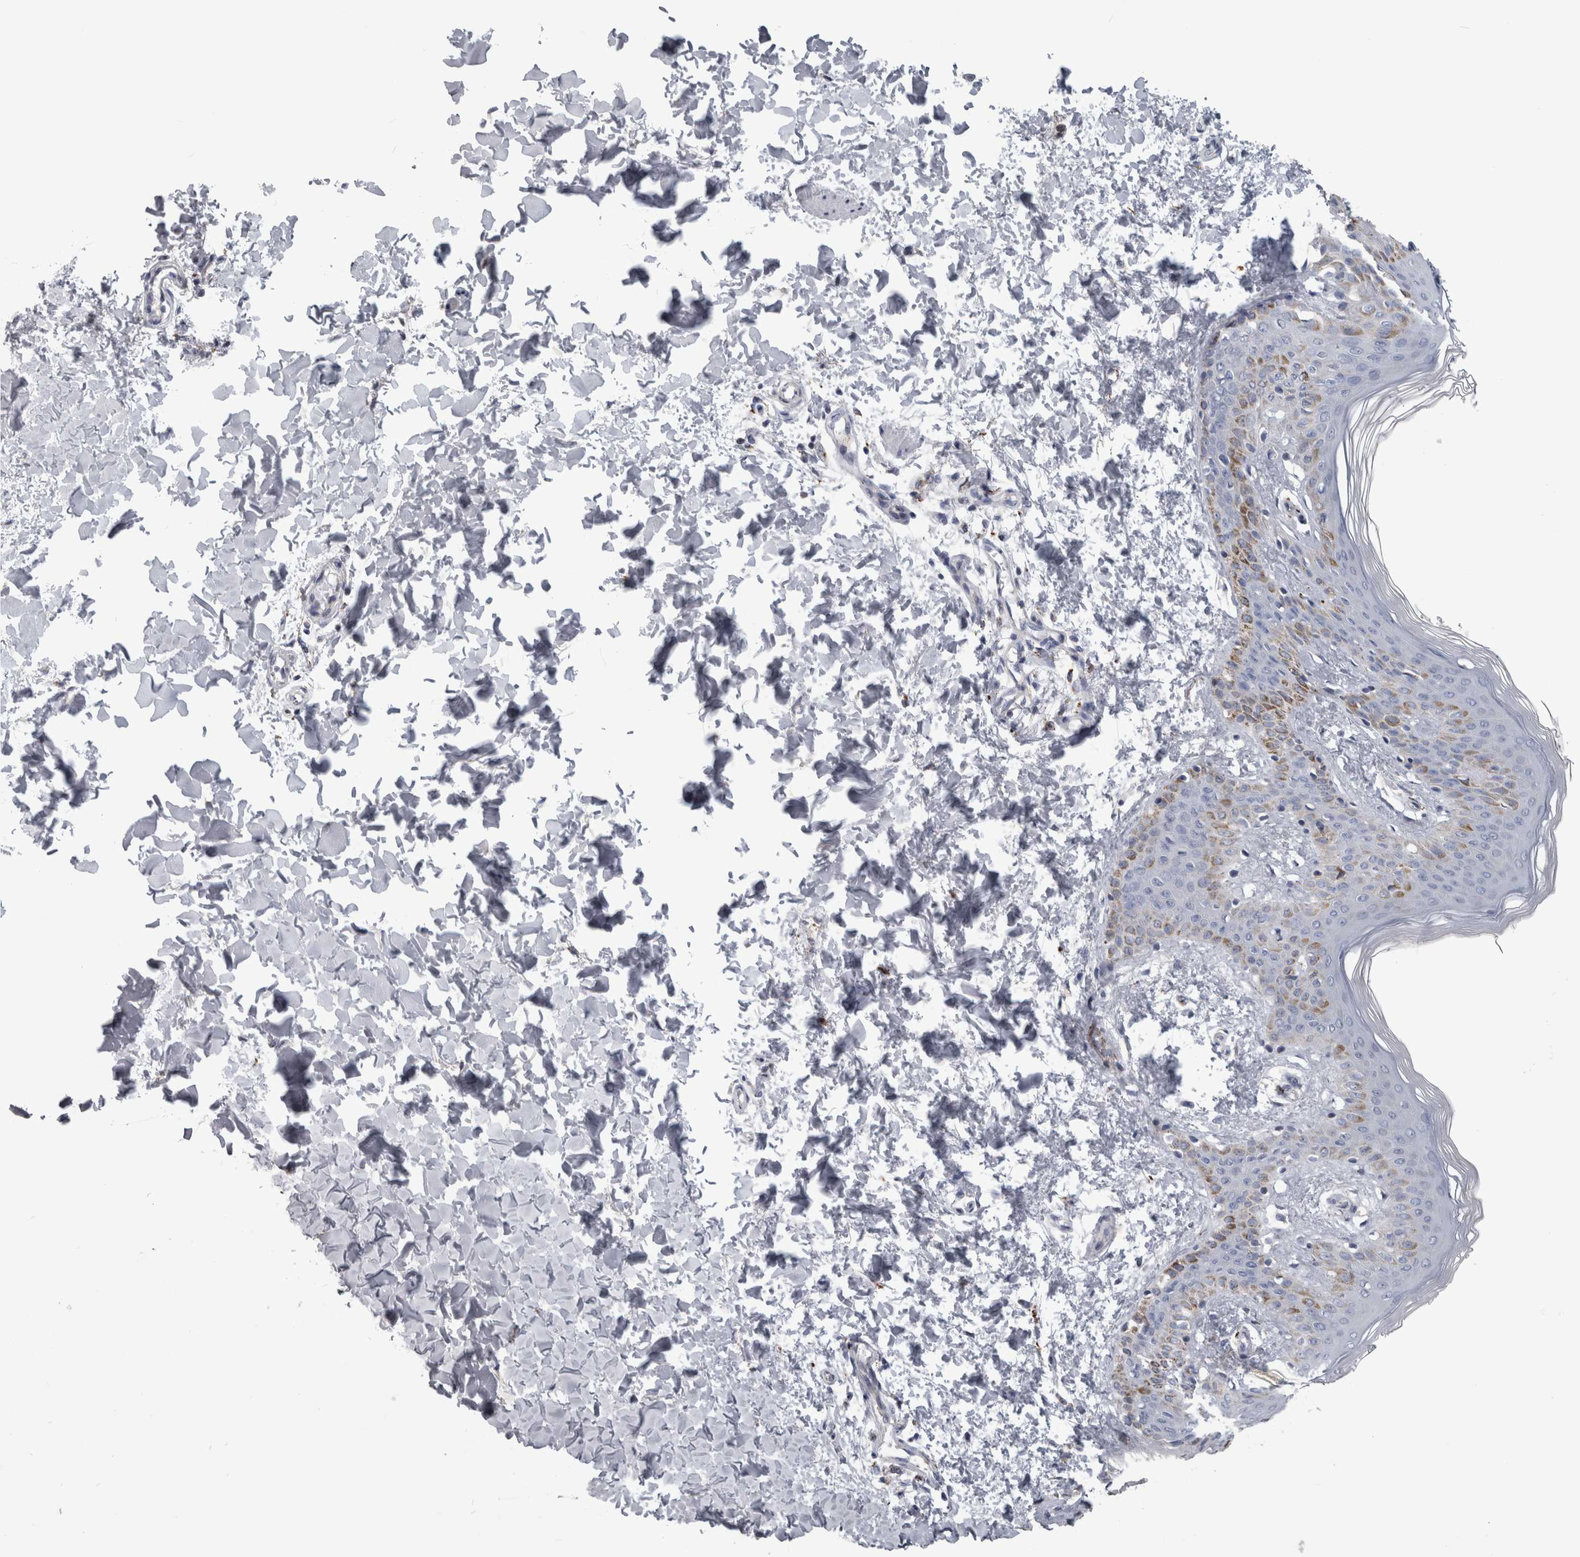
{"staining": {"intensity": "negative", "quantity": "none", "location": "none"}, "tissue": "skin", "cell_type": "Fibroblasts", "image_type": "normal", "snomed": [{"axis": "morphology", "description": "Normal tissue, NOS"}, {"axis": "morphology", "description": "Neoplasm, benign, NOS"}, {"axis": "topography", "description": "Skin"}, {"axis": "topography", "description": "Soft tissue"}], "caption": "Skin stained for a protein using immunohistochemistry demonstrates no expression fibroblasts.", "gene": "DPP7", "patient": {"sex": "male", "age": 26}}